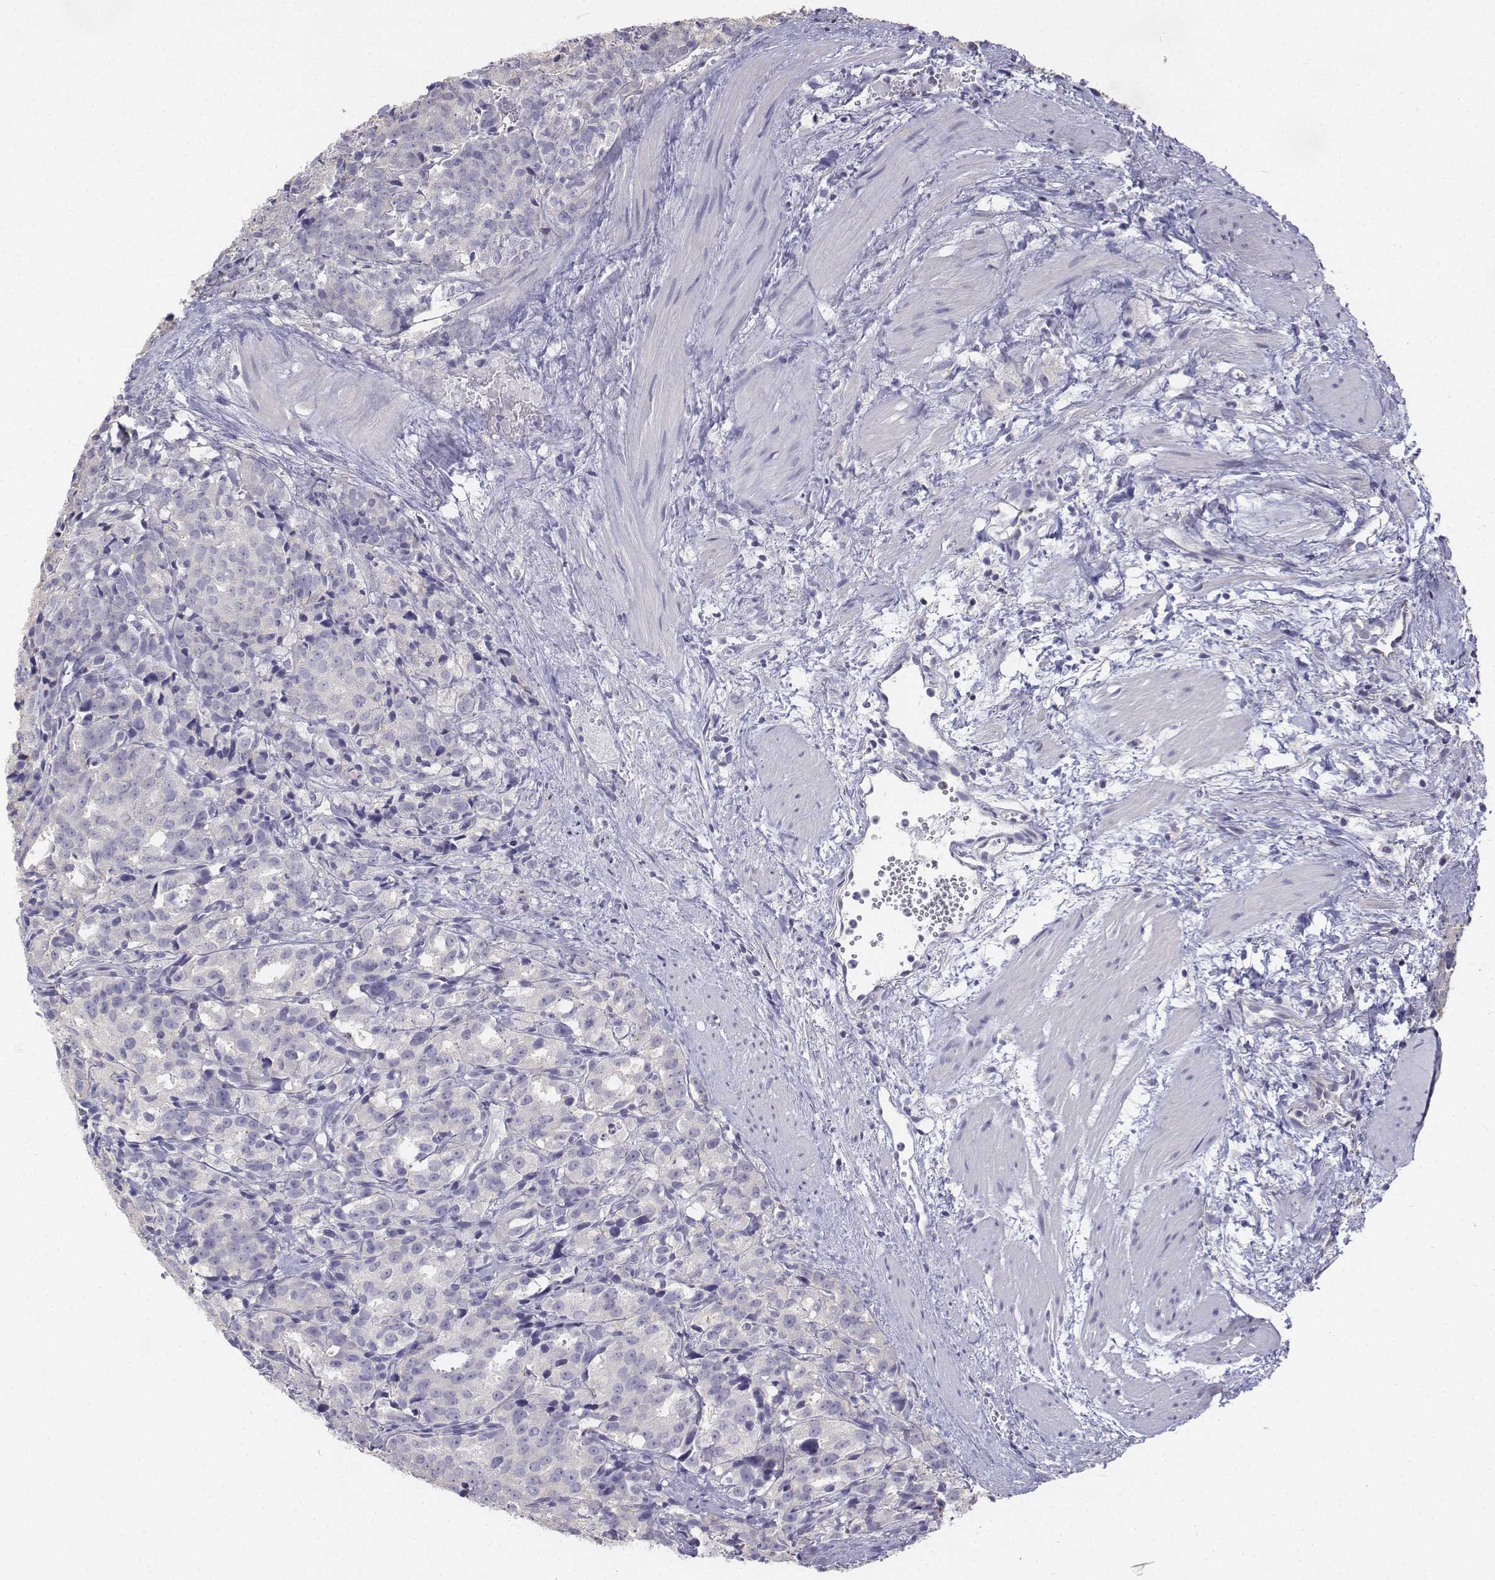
{"staining": {"intensity": "negative", "quantity": "none", "location": "none"}, "tissue": "prostate cancer", "cell_type": "Tumor cells", "image_type": "cancer", "snomed": [{"axis": "morphology", "description": "Adenocarcinoma, High grade"}, {"axis": "topography", "description": "Prostate"}], "caption": "High power microscopy photomicrograph of an IHC photomicrograph of high-grade adenocarcinoma (prostate), revealing no significant positivity in tumor cells. Brightfield microscopy of IHC stained with DAB (3,3'-diaminobenzidine) (brown) and hematoxylin (blue), captured at high magnification.", "gene": "LGSN", "patient": {"sex": "male", "age": 53}}